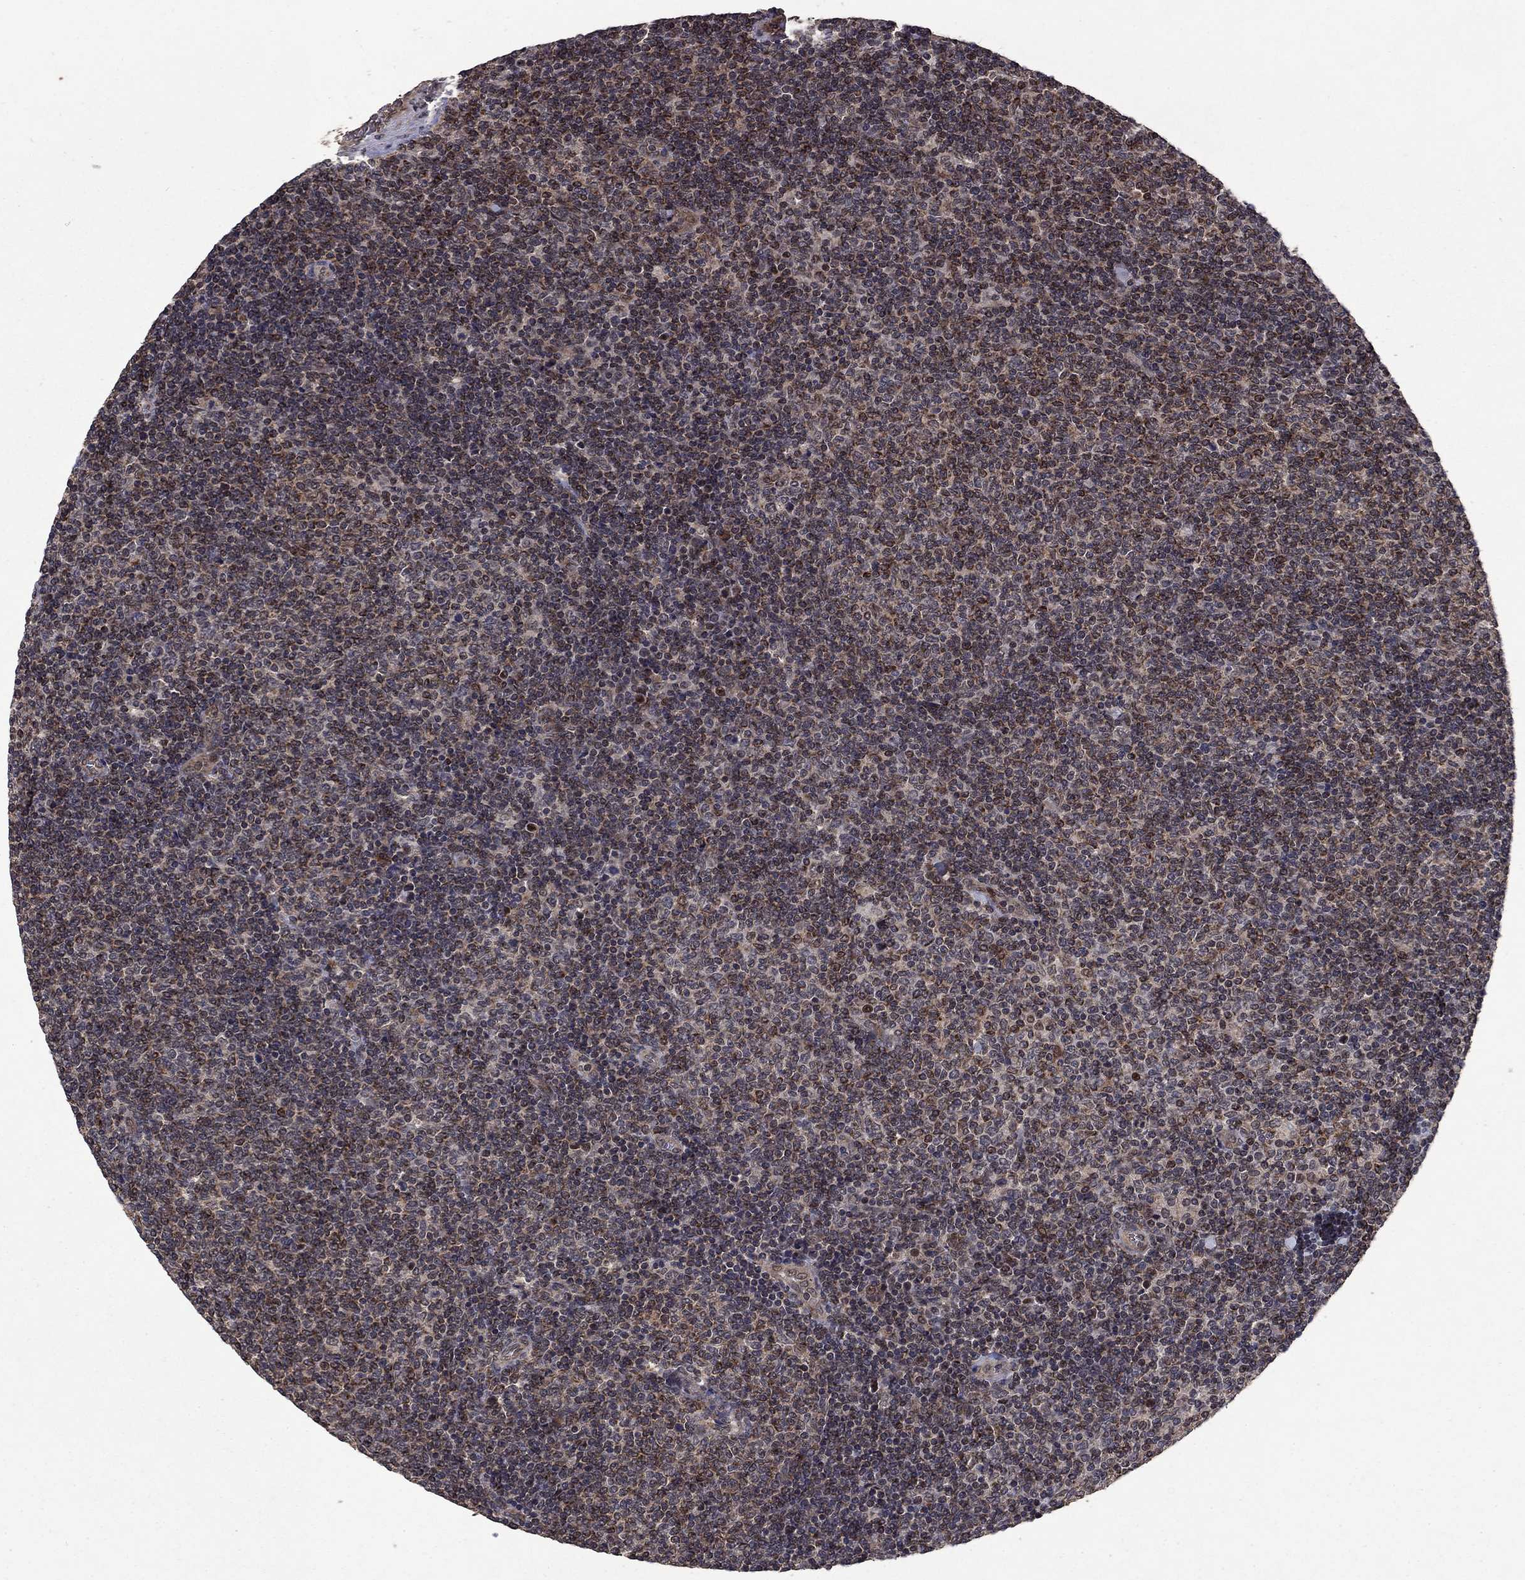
{"staining": {"intensity": "negative", "quantity": "none", "location": "none"}, "tissue": "lymphoma", "cell_type": "Tumor cells", "image_type": "cancer", "snomed": [{"axis": "morphology", "description": "Malignant lymphoma, non-Hodgkin's type, Low grade"}, {"axis": "topography", "description": "Lymph node"}], "caption": "Immunohistochemistry (IHC) photomicrograph of neoplastic tissue: lymphoma stained with DAB (3,3'-diaminobenzidine) displays no significant protein positivity in tumor cells.", "gene": "DHRS1", "patient": {"sex": "male", "age": 52}}